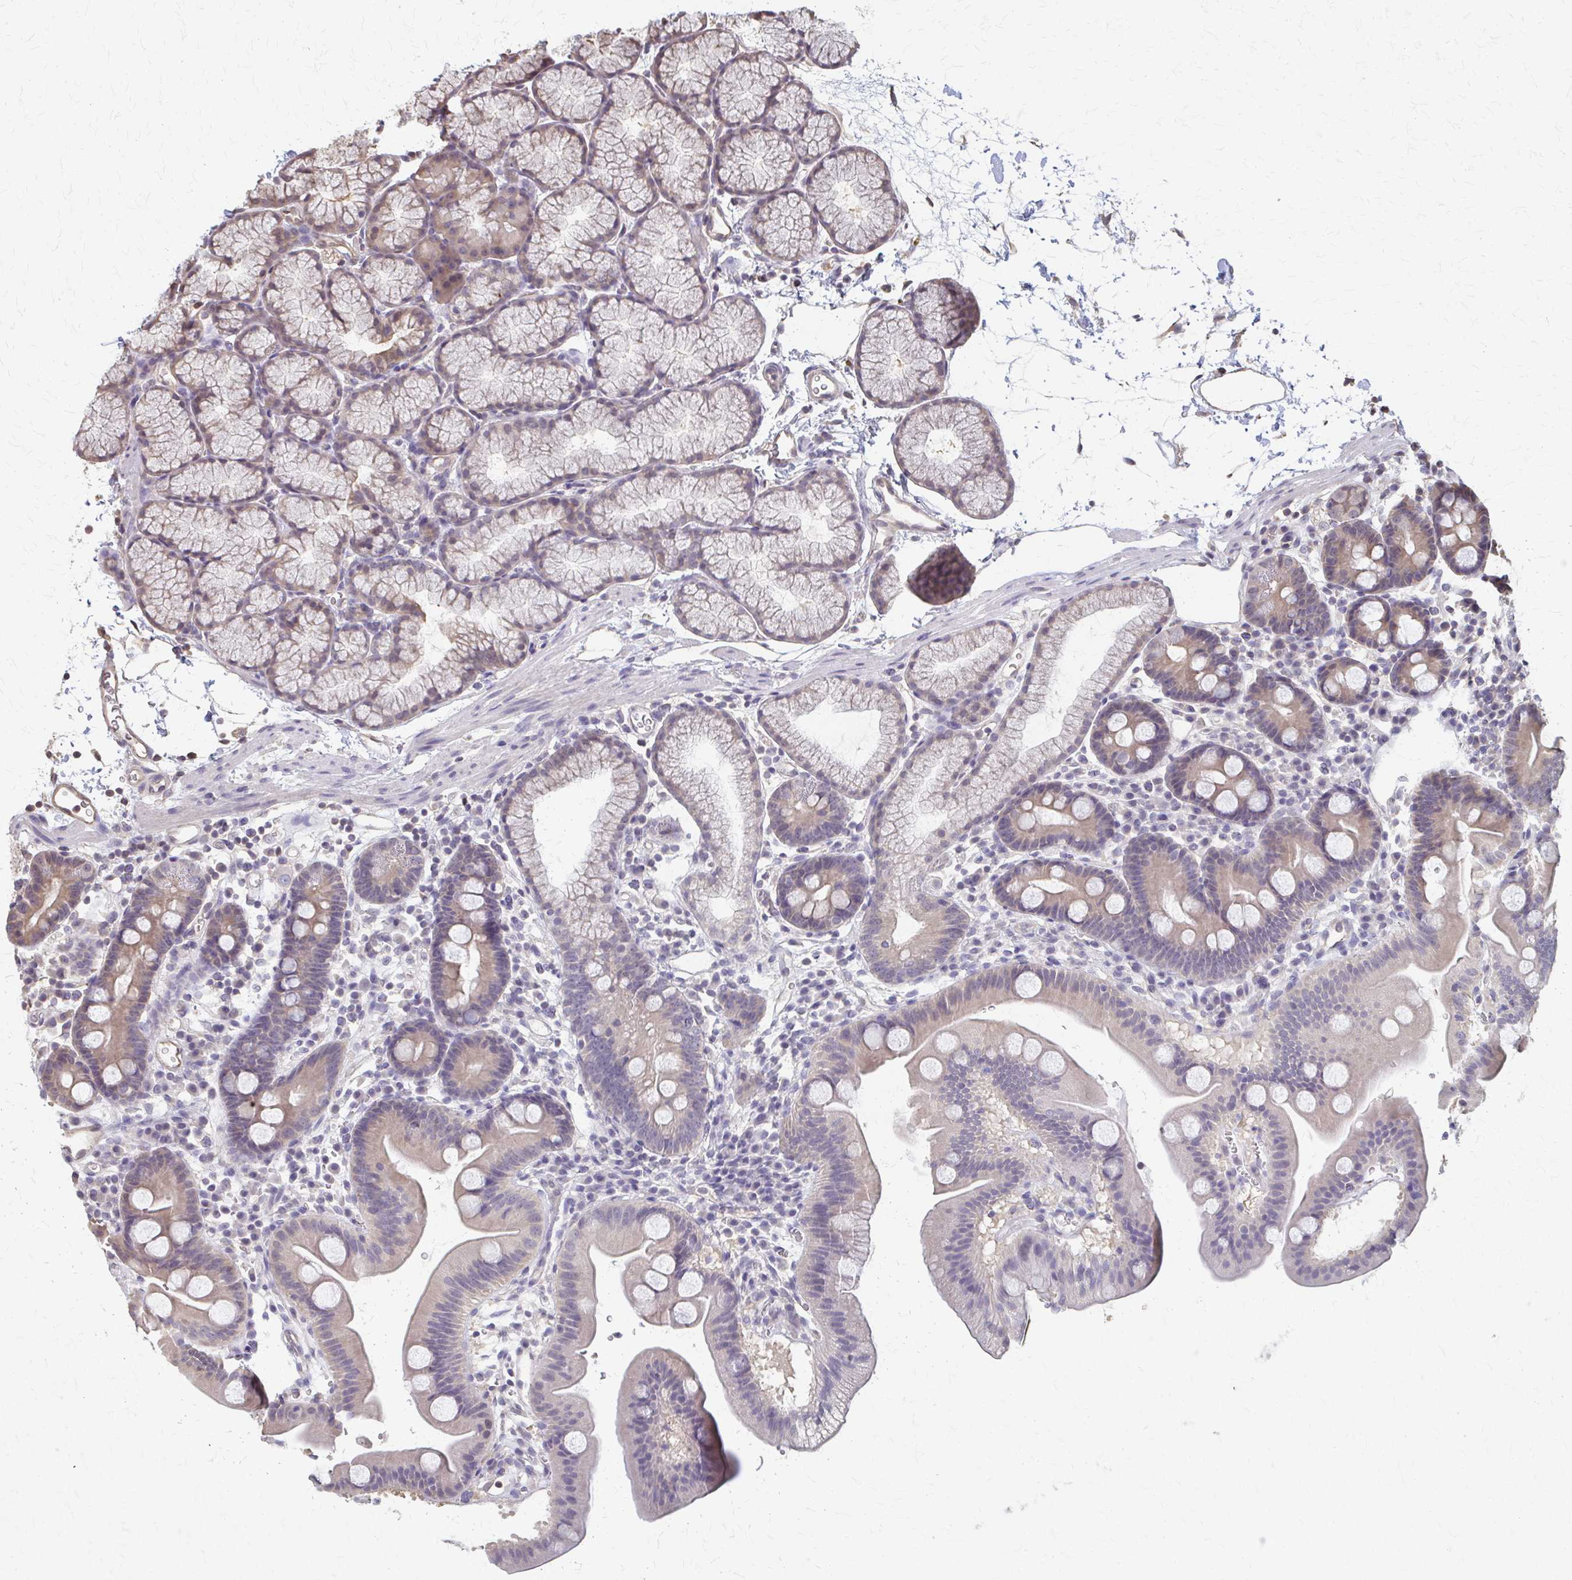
{"staining": {"intensity": "weak", "quantity": ">75%", "location": "cytoplasmic/membranous"}, "tissue": "duodenum", "cell_type": "Glandular cells", "image_type": "normal", "snomed": [{"axis": "morphology", "description": "Normal tissue, NOS"}, {"axis": "topography", "description": "Duodenum"}], "caption": "Immunohistochemical staining of normal duodenum demonstrates low levels of weak cytoplasmic/membranous staining in approximately >75% of glandular cells.", "gene": "RABGAP1L", "patient": {"sex": "male", "age": 59}}